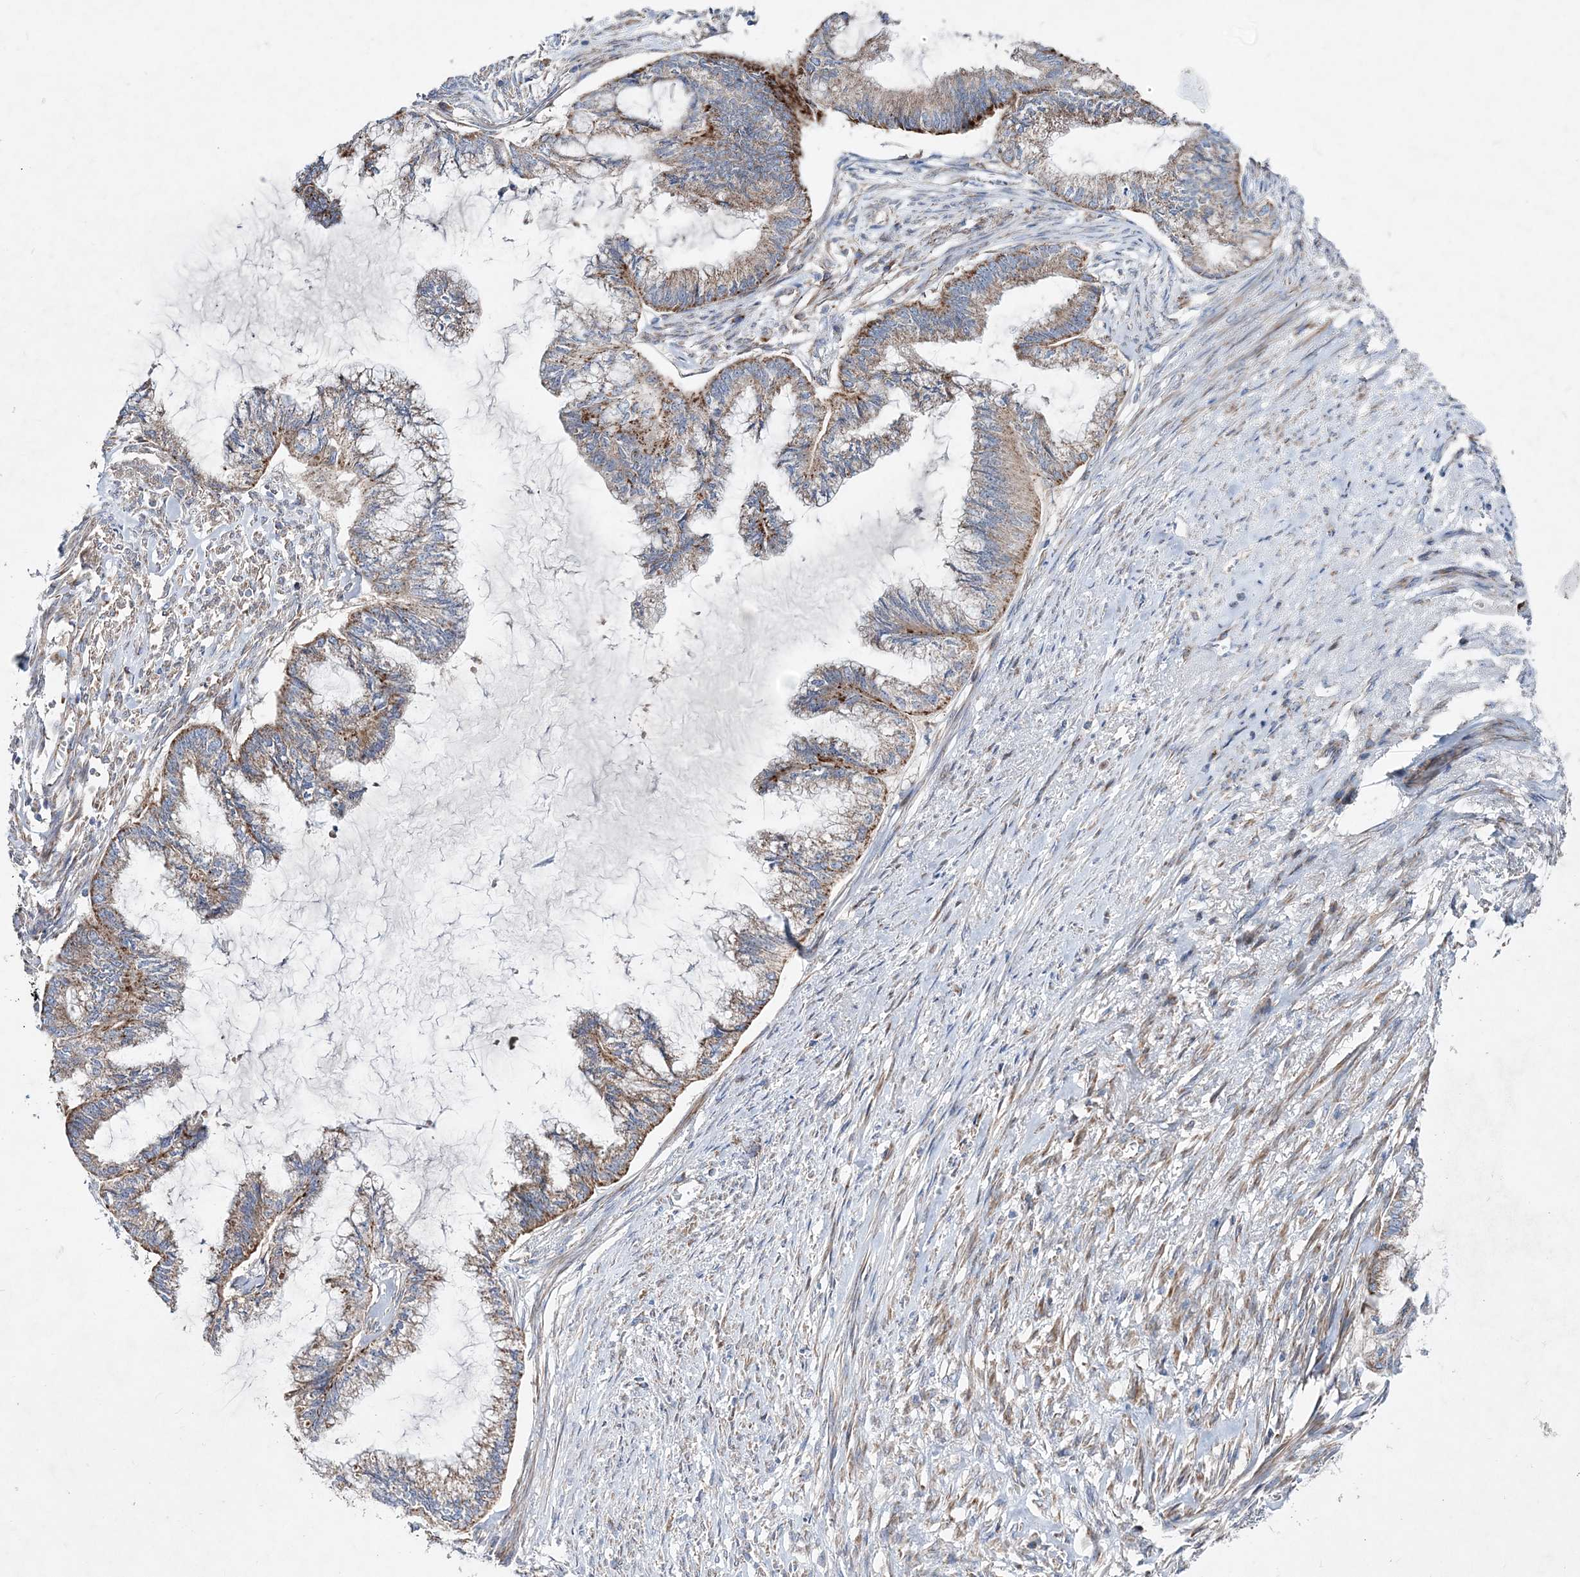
{"staining": {"intensity": "moderate", "quantity": ">75%", "location": "cytoplasmic/membranous"}, "tissue": "endometrial cancer", "cell_type": "Tumor cells", "image_type": "cancer", "snomed": [{"axis": "morphology", "description": "Adenocarcinoma, NOS"}, {"axis": "topography", "description": "Endometrium"}], "caption": "An immunohistochemistry micrograph of neoplastic tissue is shown. Protein staining in brown labels moderate cytoplasmic/membranous positivity in endometrial adenocarcinoma within tumor cells.", "gene": "NGLY1", "patient": {"sex": "female", "age": 86}}